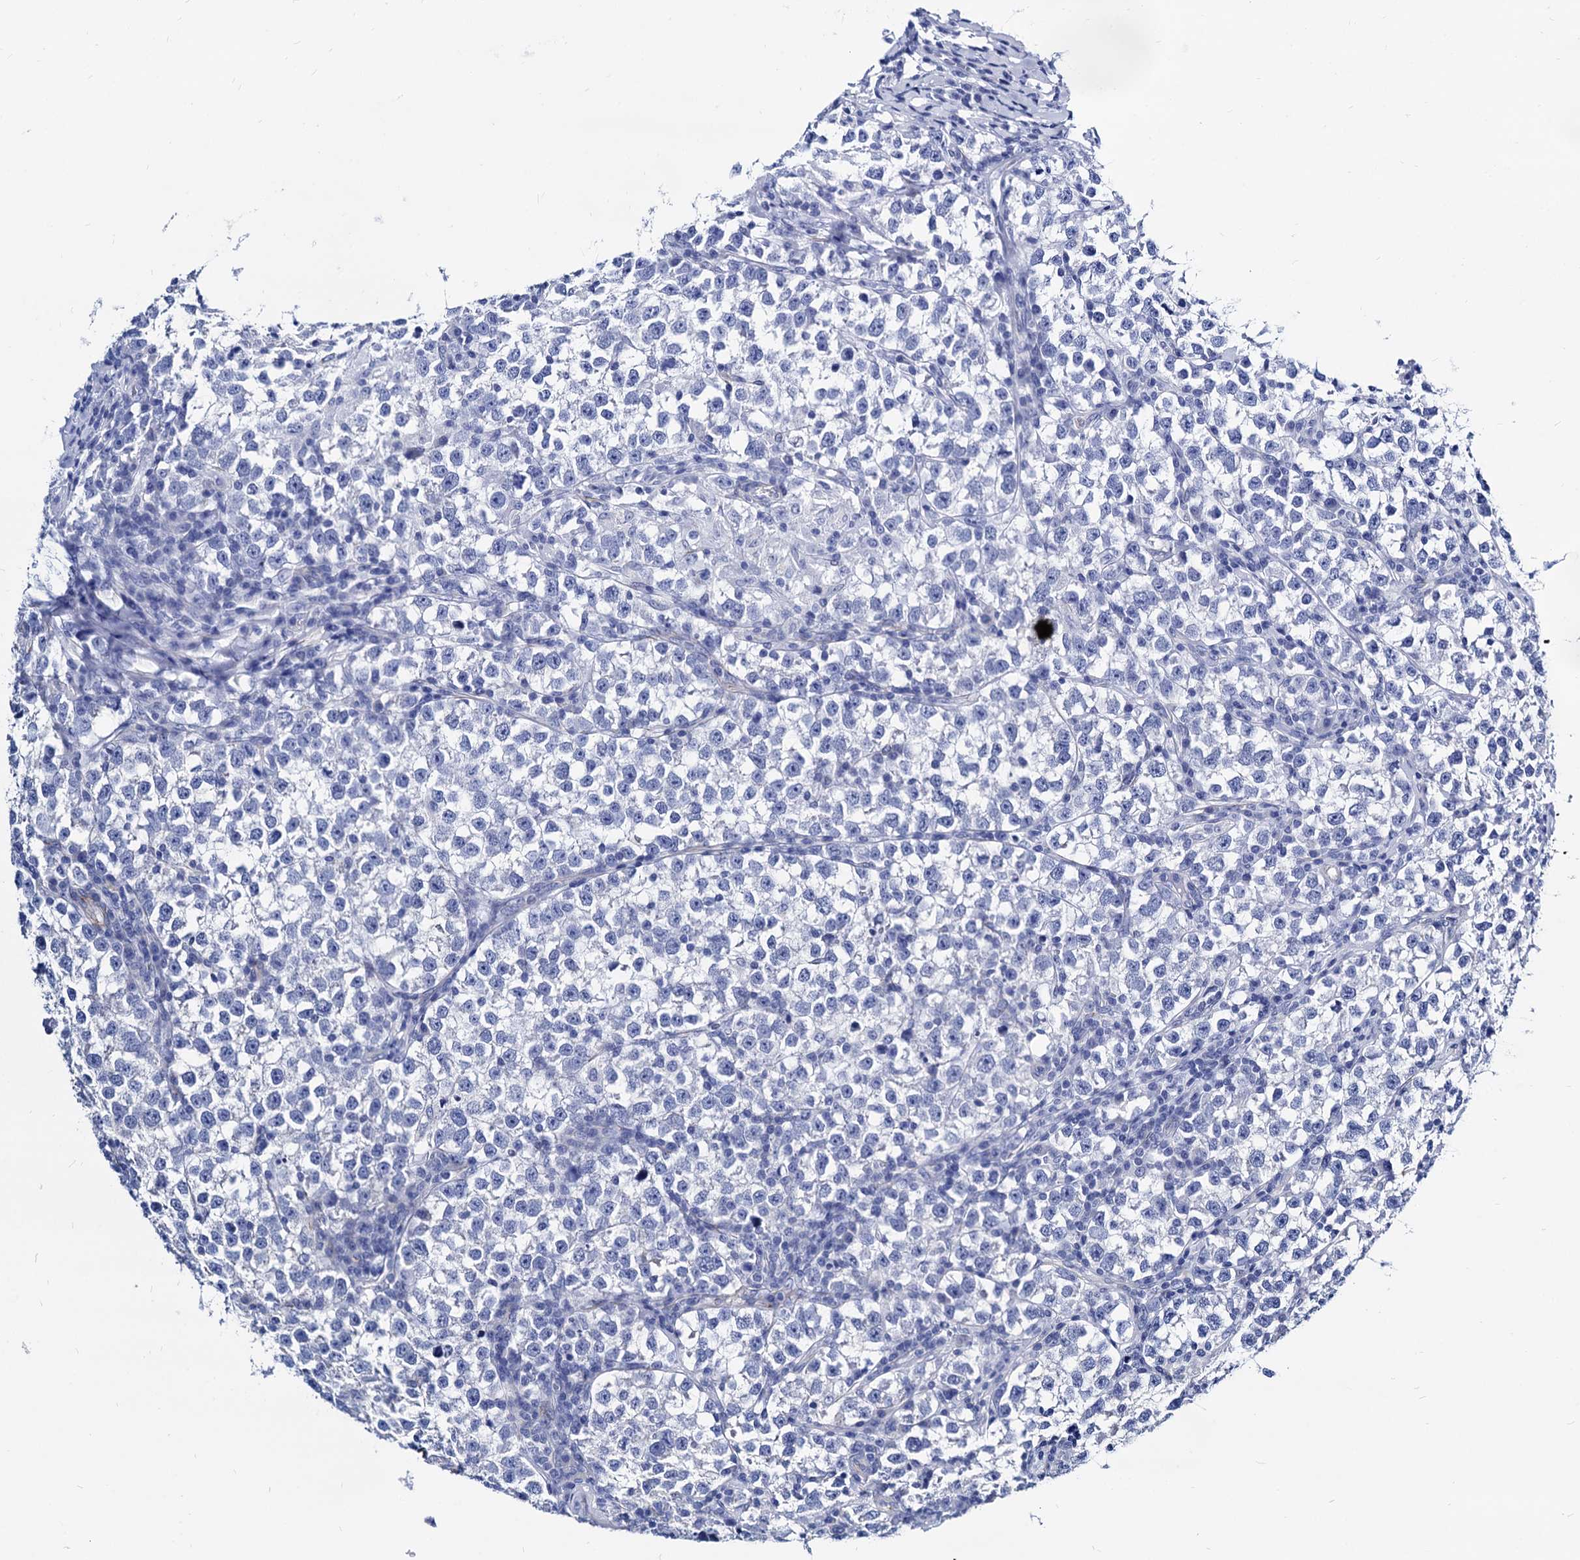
{"staining": {"intensity": "negative", "quantity": "none", "location": "none"}, "tissue": "testis cancer", "cell_type": "Tumor cells", "image_type": "cancer", "snomed": [{"axis": "morphology", "description": "Normal tissue, NOS"}, {"axis": "morphology", "description": "Seminoma, NOS"}, {"axis": "topography", "description": "Testis"}], "caption": "Seminoma (testis) was stained to show a protein in brown. There is no significant positivity in tumor cells.", "gene": "WDR11", "patient": {"sex": "male", "age": 43}}